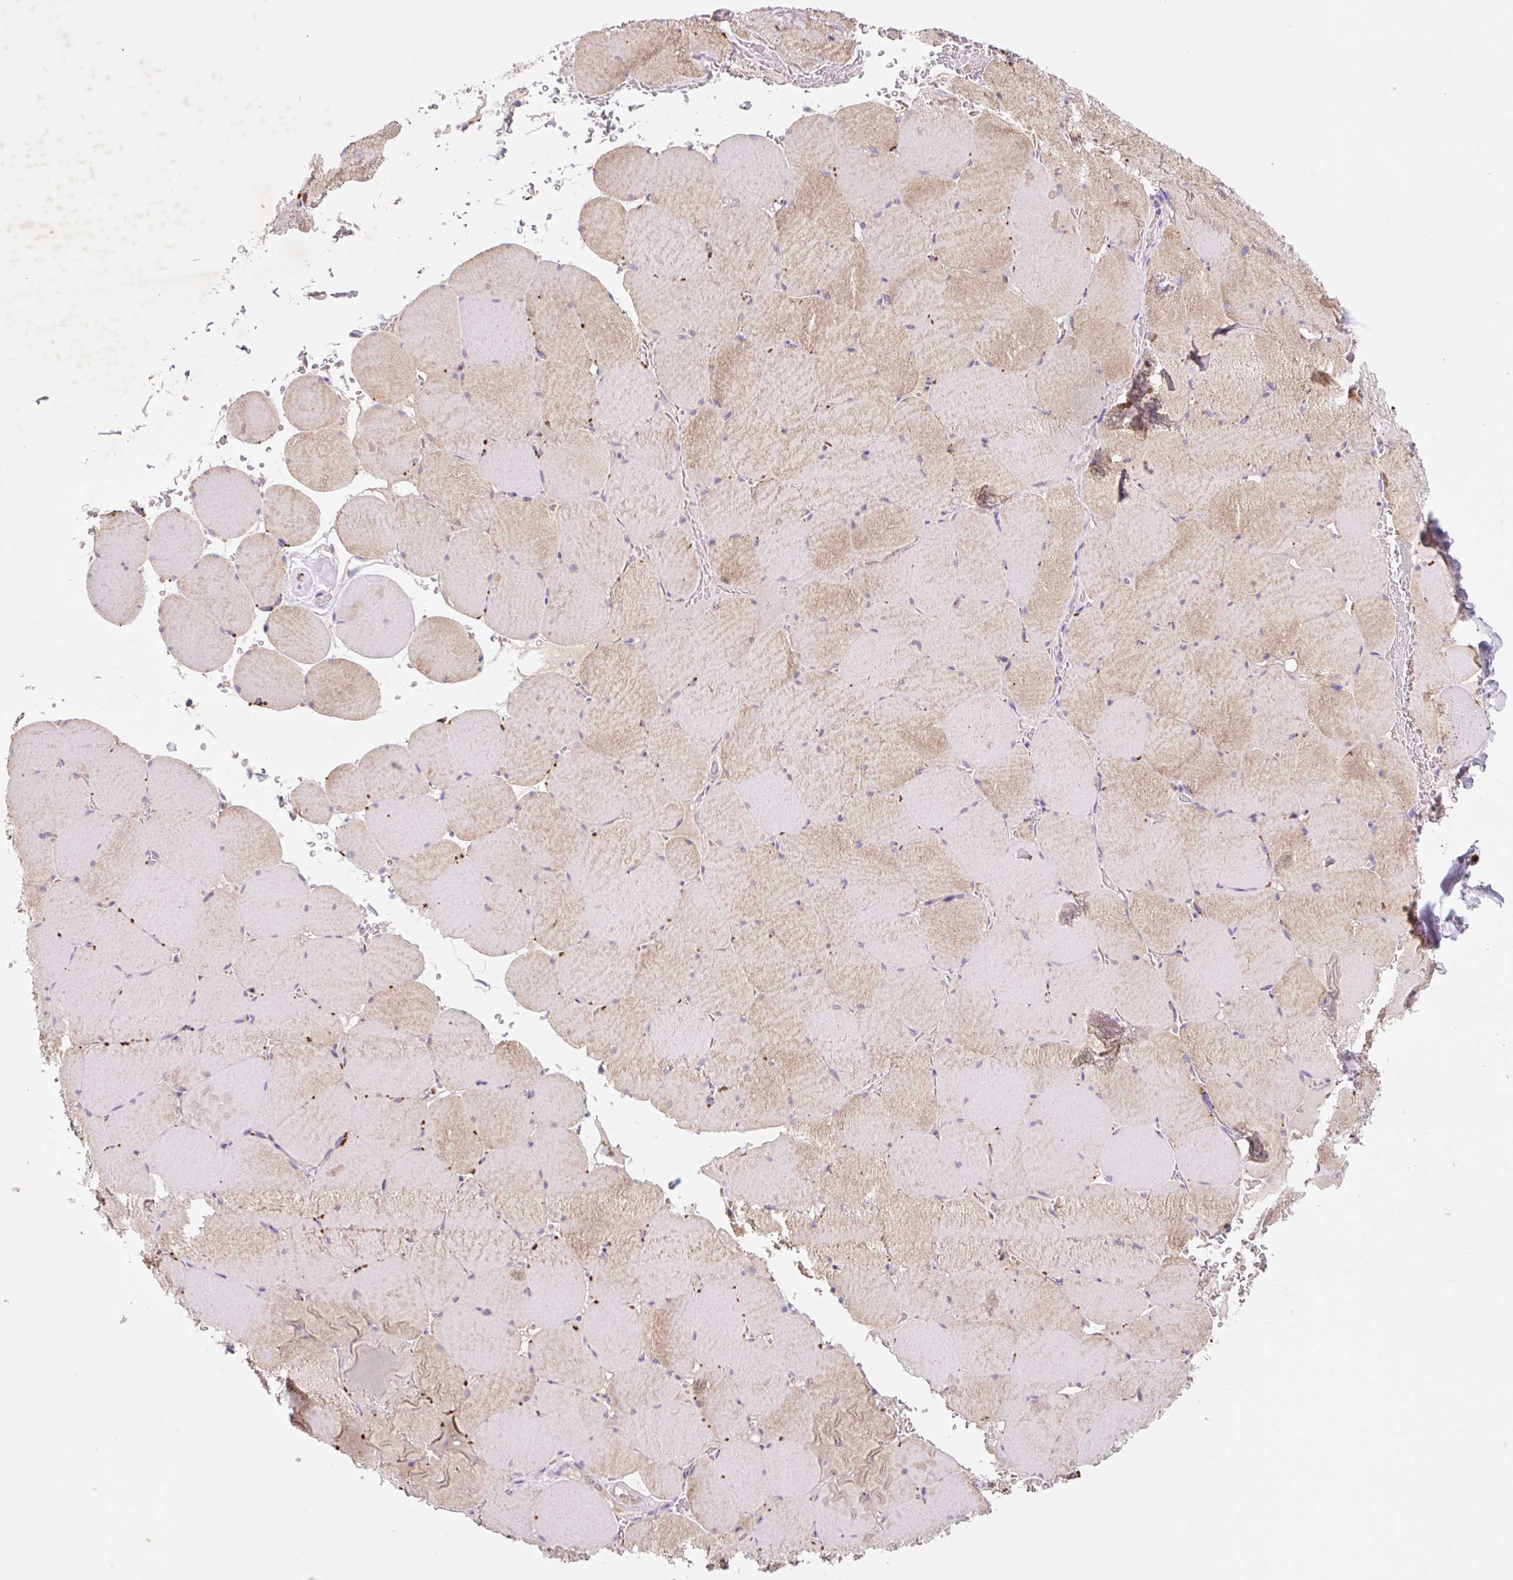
{"staining": {"intensity": "weak", "quantity": ">75%", "location": "cytoplasmic/membranous"}, "tissue": "skeletal muscle", "cell_type": "Myocytes", "image_type": "normal", "snomed": [{"axis": "morphology", "description": "Normal tissue, NOS"}, {"axis": "topography", "description": "Skeletal muscle"}, {"axis": "topography", "description": "Head-Neck"}], "caption": "Protein positivity by IHC reveals weak cytoplasmic/membranous expression in approximately >75% of myocytes in unremarkable skeletal muscle. Nuclei are stained in blue.", "gene": "HEXA", "patient": {"sex": "male", "age": 66}}